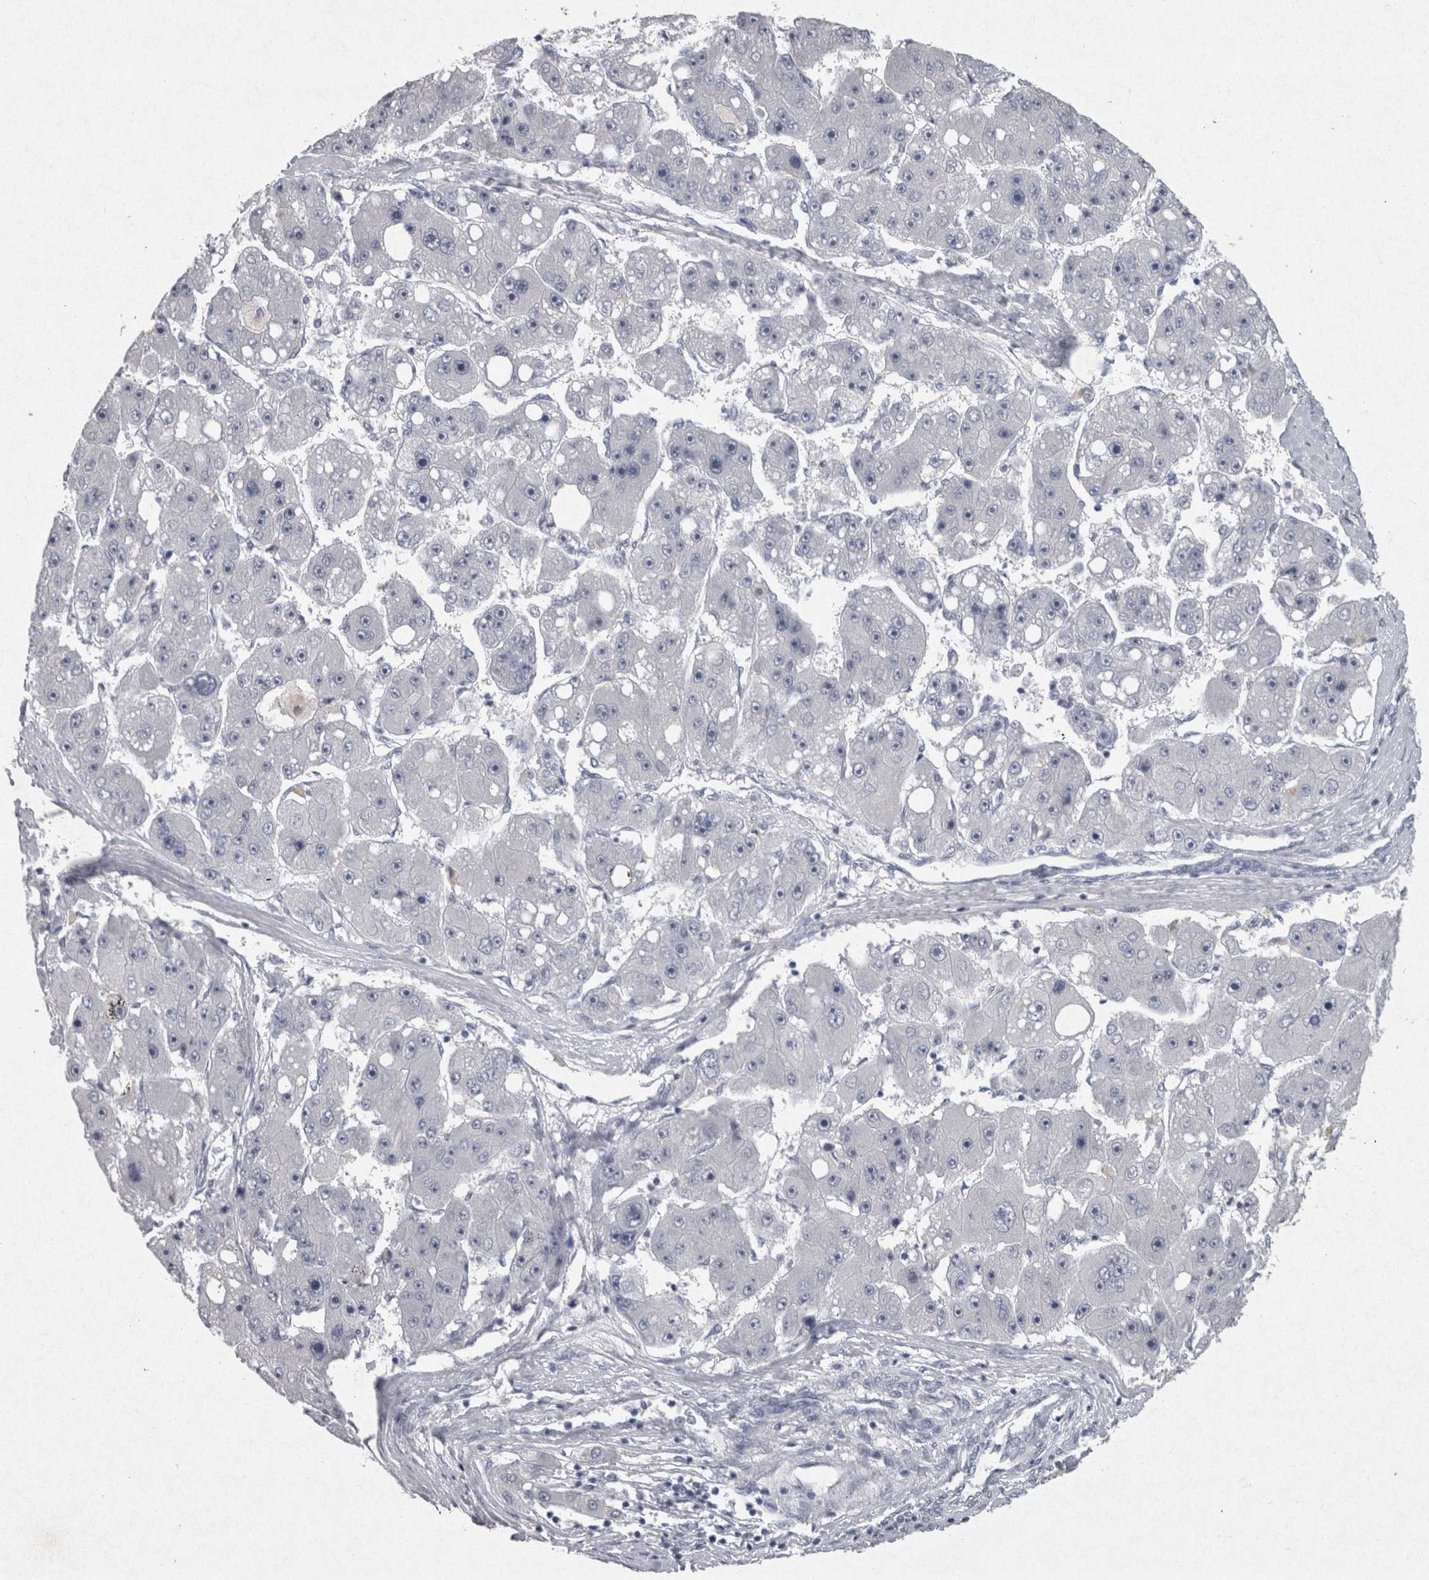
{"staining": {"intensity": "negative", "quantity": "none", "location": "none"}, "tissue": "liver cancer", "cell_type": "Tumor cells", "image_type": "cancer", "snomed": [{"axis": "morphology", "description": "Carcinoma, Hepatocellular, NOS"}, {"axis": "topography", "description": "Liver"}], "caption": "This photomicrograph is of hepatocellular carcinoma (liver) stained with immunohistochemistry to label a protein in brown with the nuclei are counter-stained blue. There is no positivity in tumor cells. (DAB (3,3'-diaminobenzidine) IHC with hematoxylin counter stain).", "gene": "PDX1", "patient": {"sex": "female", "age": 61}}